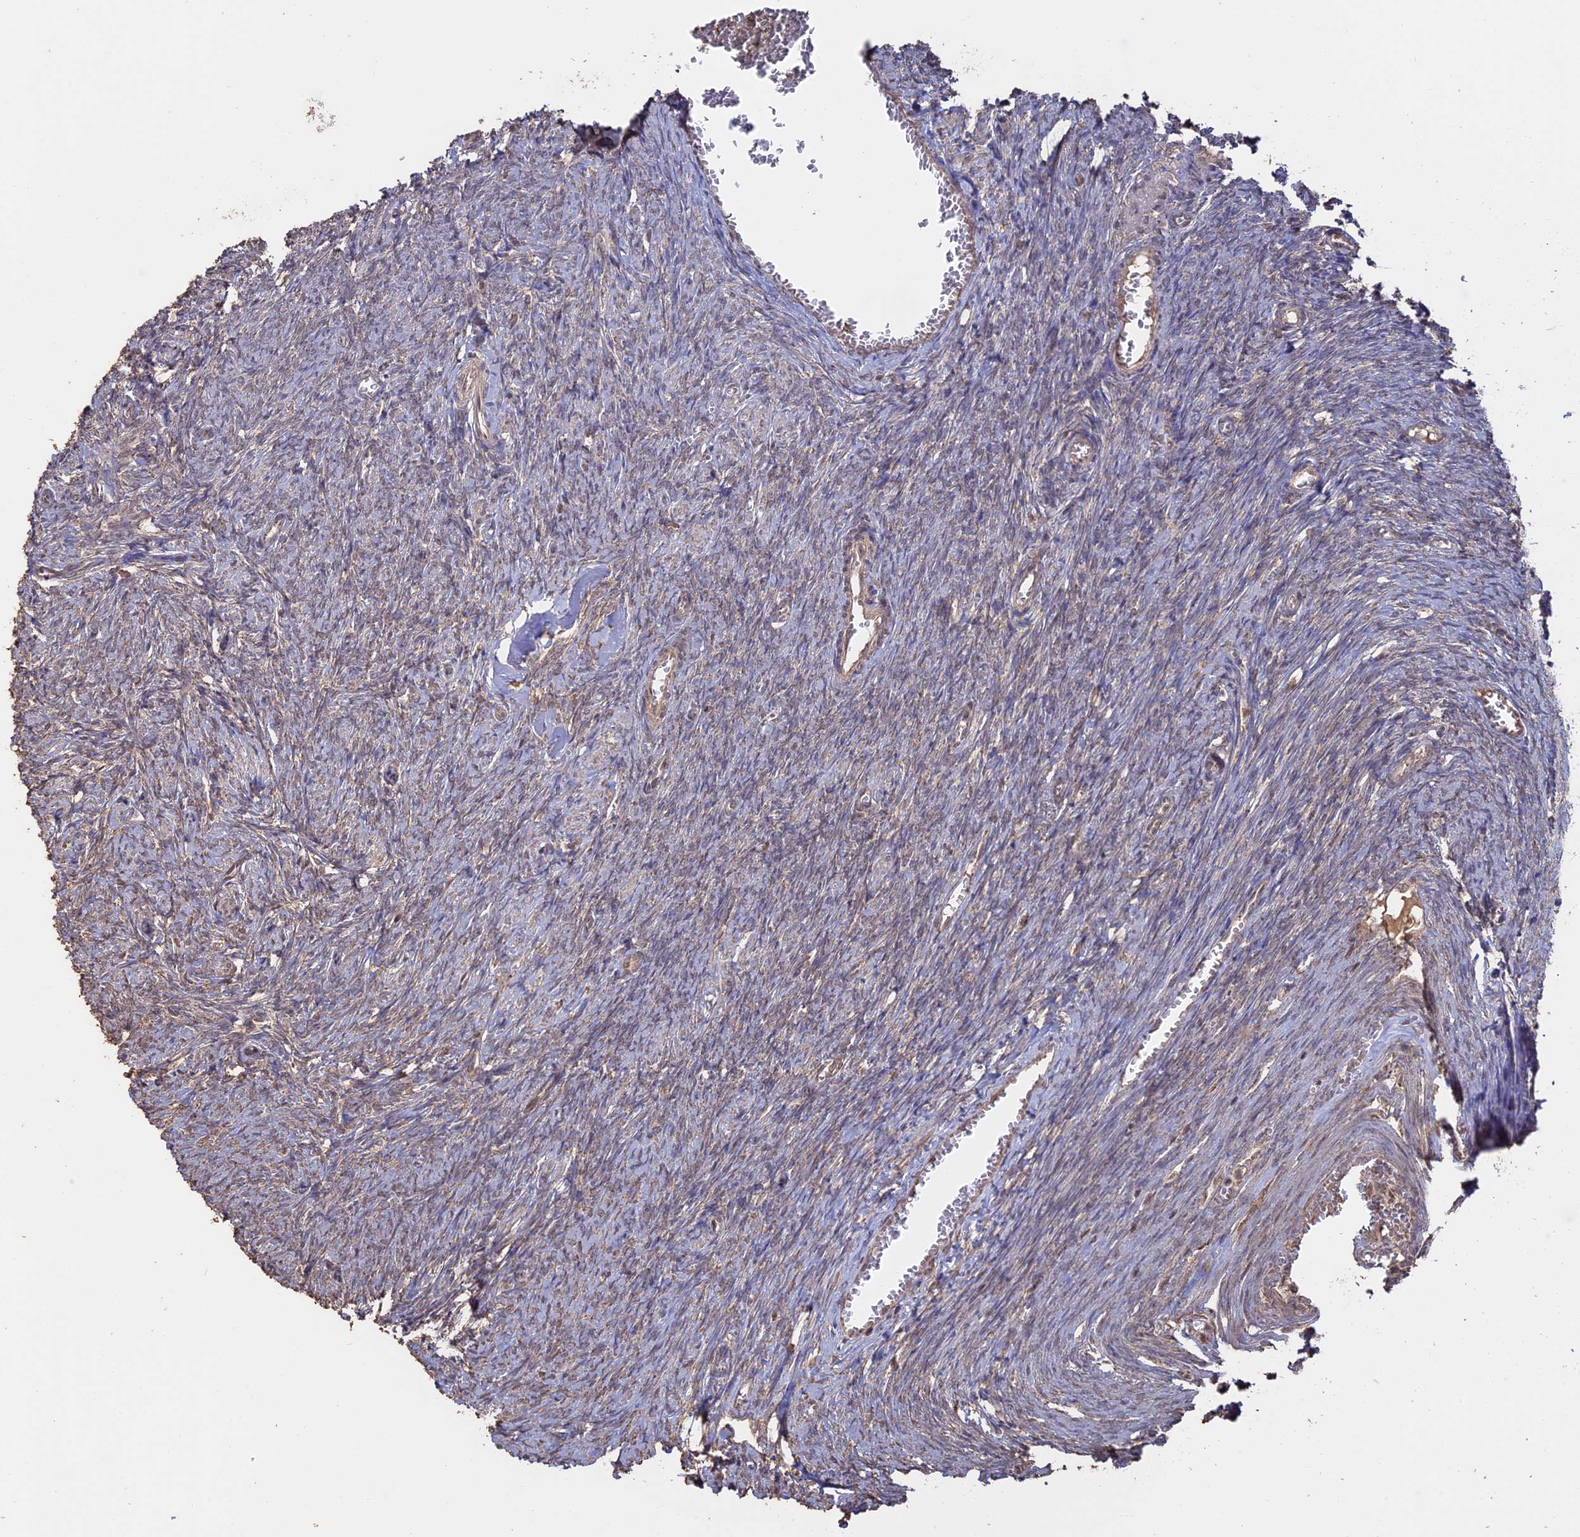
{"staining": {"intensity": "weak", "quantity": ">75%", "location": "cytoplasmic/membranous"}, "tissue": "ovary", "cell_type": "Ovarian stroma cells", "image_type": "normal", "snomed": [{"axis": "morphology", "description": "Normal tissue, NOS"}, {"axis": "topography", "description": "Ovary"}], "caption": "Normal ovary exhibits weak cytoplasmic/membranous staining in about >75% of ovarian stroma cells.", "gene": "FAM210B", "patient": {"sex": "female", "age": 44}}